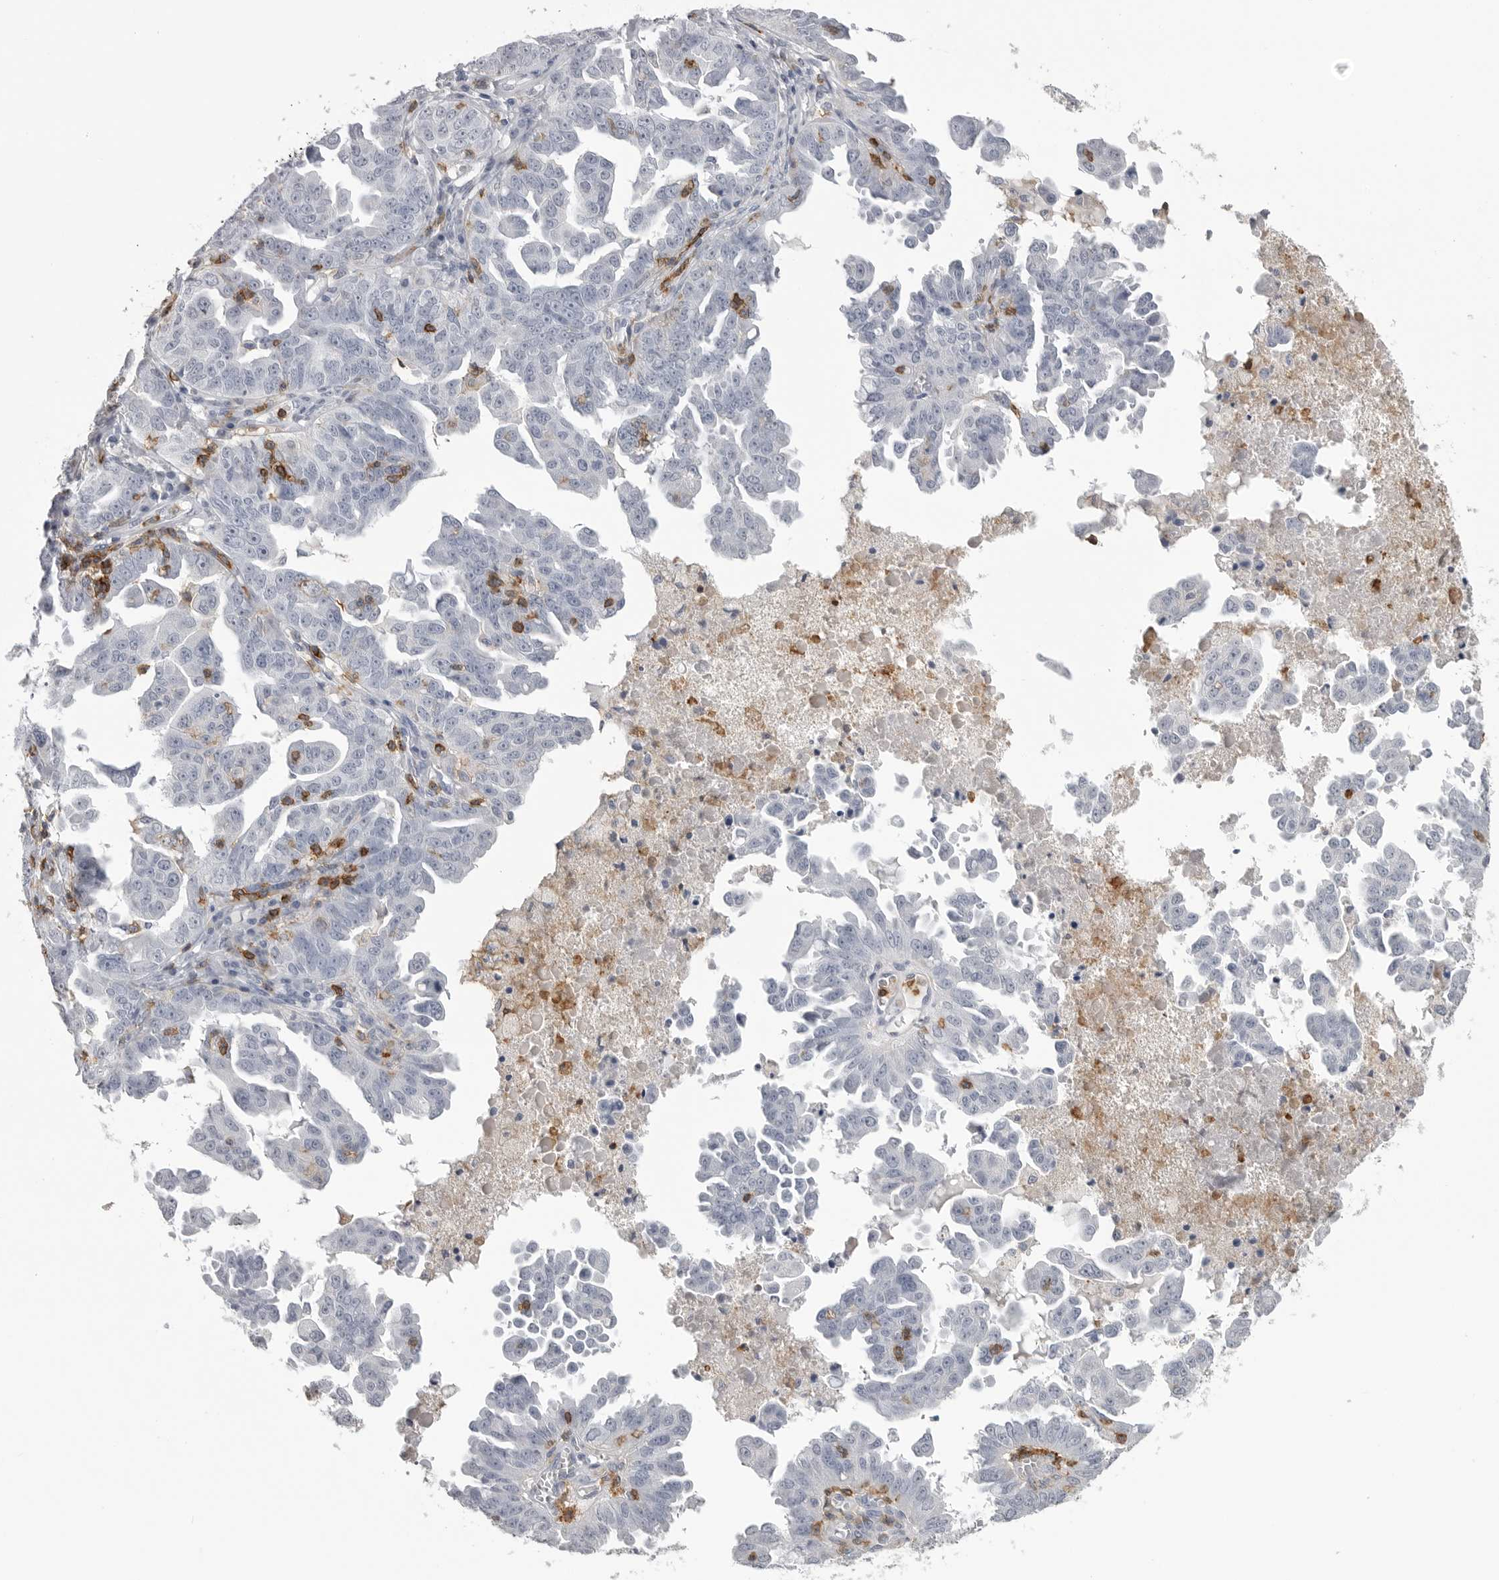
{"staining": {"intensity": "negative", "quantity": "none", "location": "none"}, "tissue": "ovarian cancer", "cell_type": "Tumor cells", "image_type": "cancer", "snomed": [{"axis": "morphology", "description": "Carcinoma, endometroid"}, {"axis": "topography", "description": "Ovary"}], "caption": "Human endometroid carcinoma (ovarian) stained for a protein using immunohistochemistry shows no positivity in tumor cells.", "gene": "ITGAL", "patient": {"sex": "female", "age": 62}}